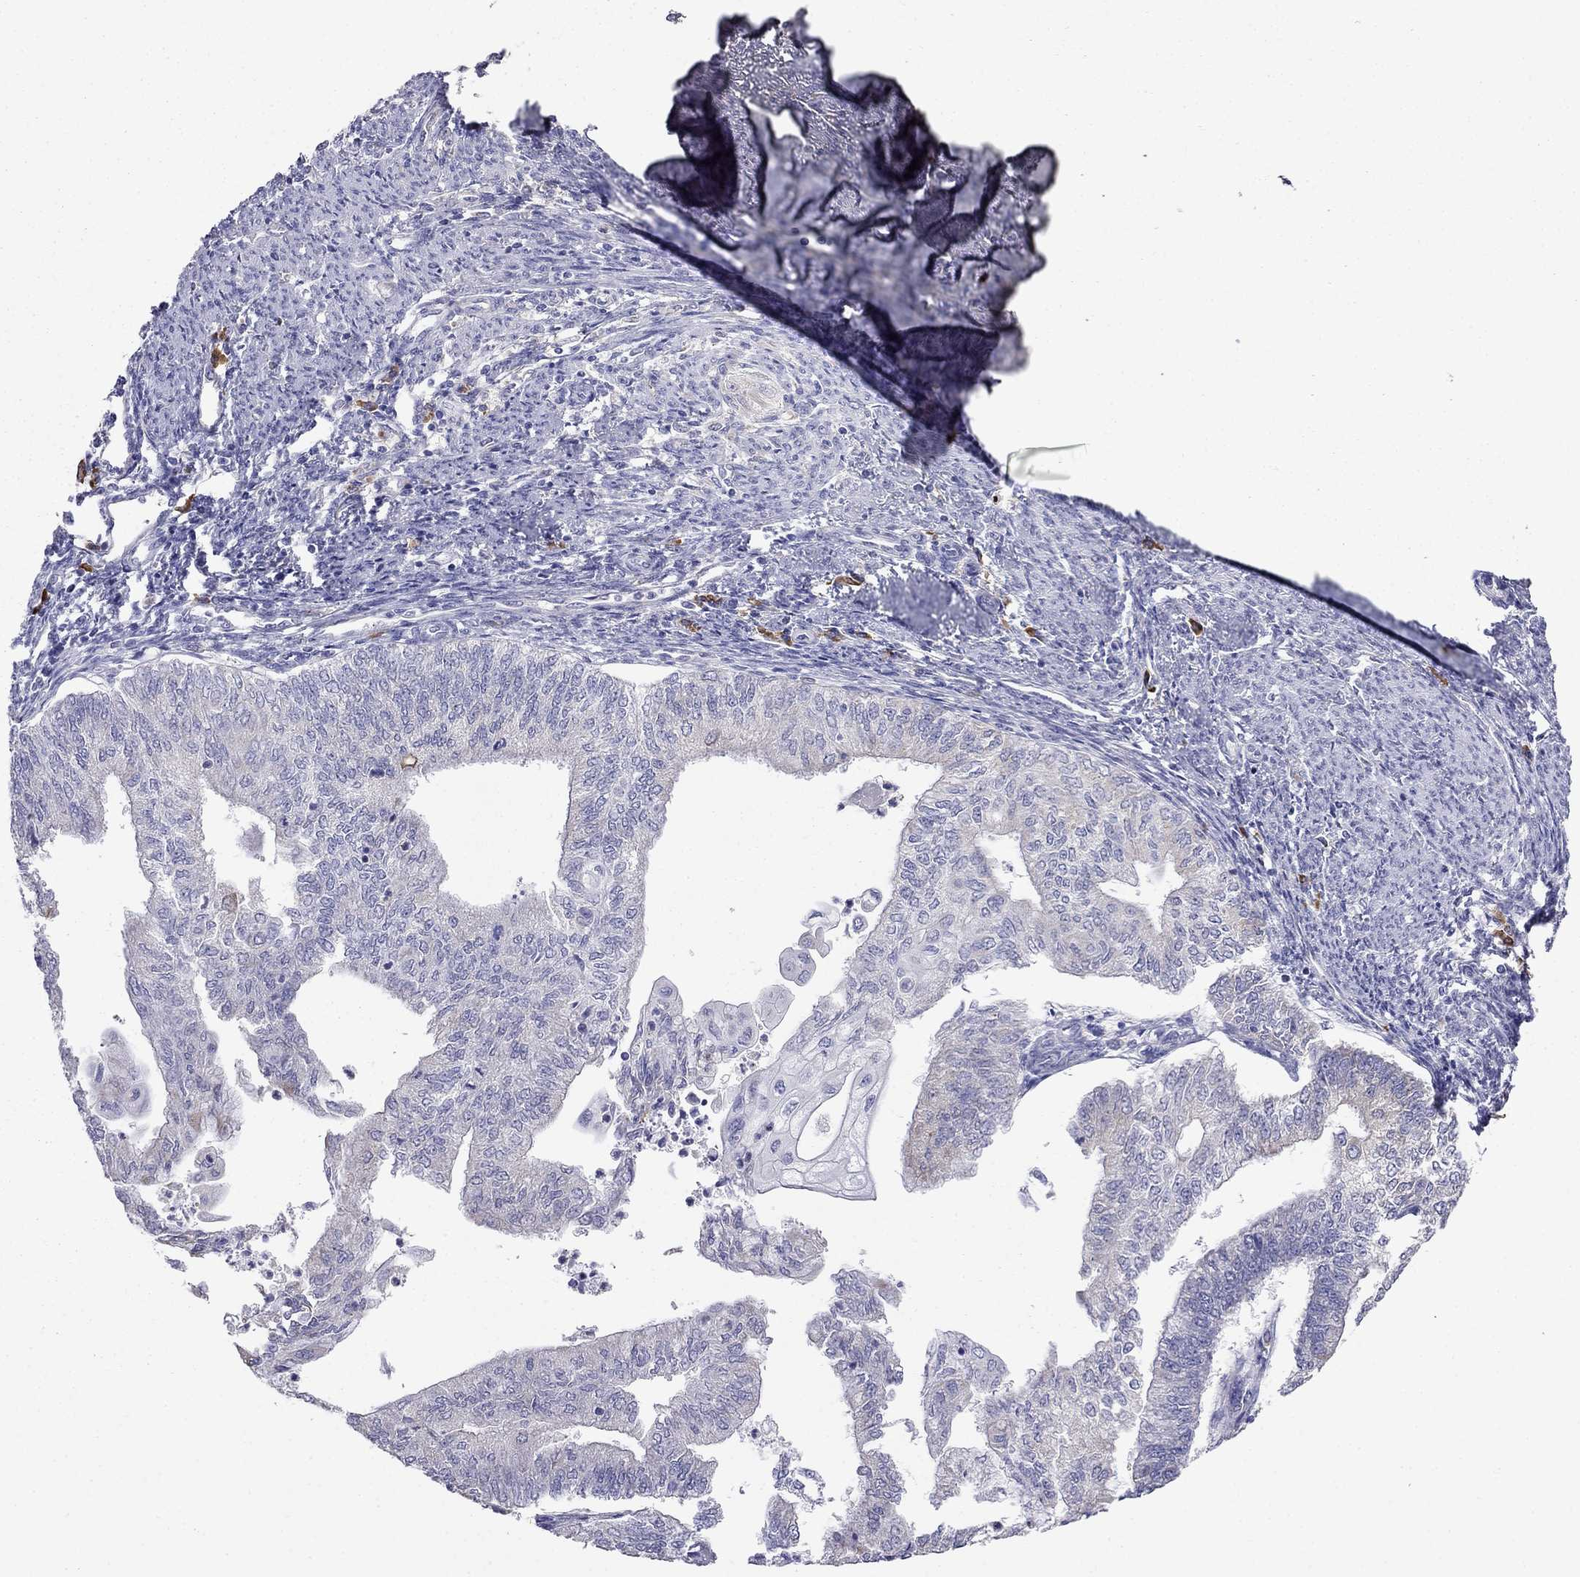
{"staining": {"intensity": "negative", "quantity": "none", "location": "none"}, "tissue": "endometrial cancer", "cell_type": "Tumor cells", "image_type": "cancer", "snomed": [{"axis": "morphology", "description": "Adenocarcinoma, NOS"}, {"axis": "topography", "description": "Endometrium"}], "caption": "Protein analysis of endometrial cancer (adenocarcinoma) demonstrates no significant expression in tumor cells.", "gene": "LONRF2", "patient": {"sex": "female", "age": 59}}